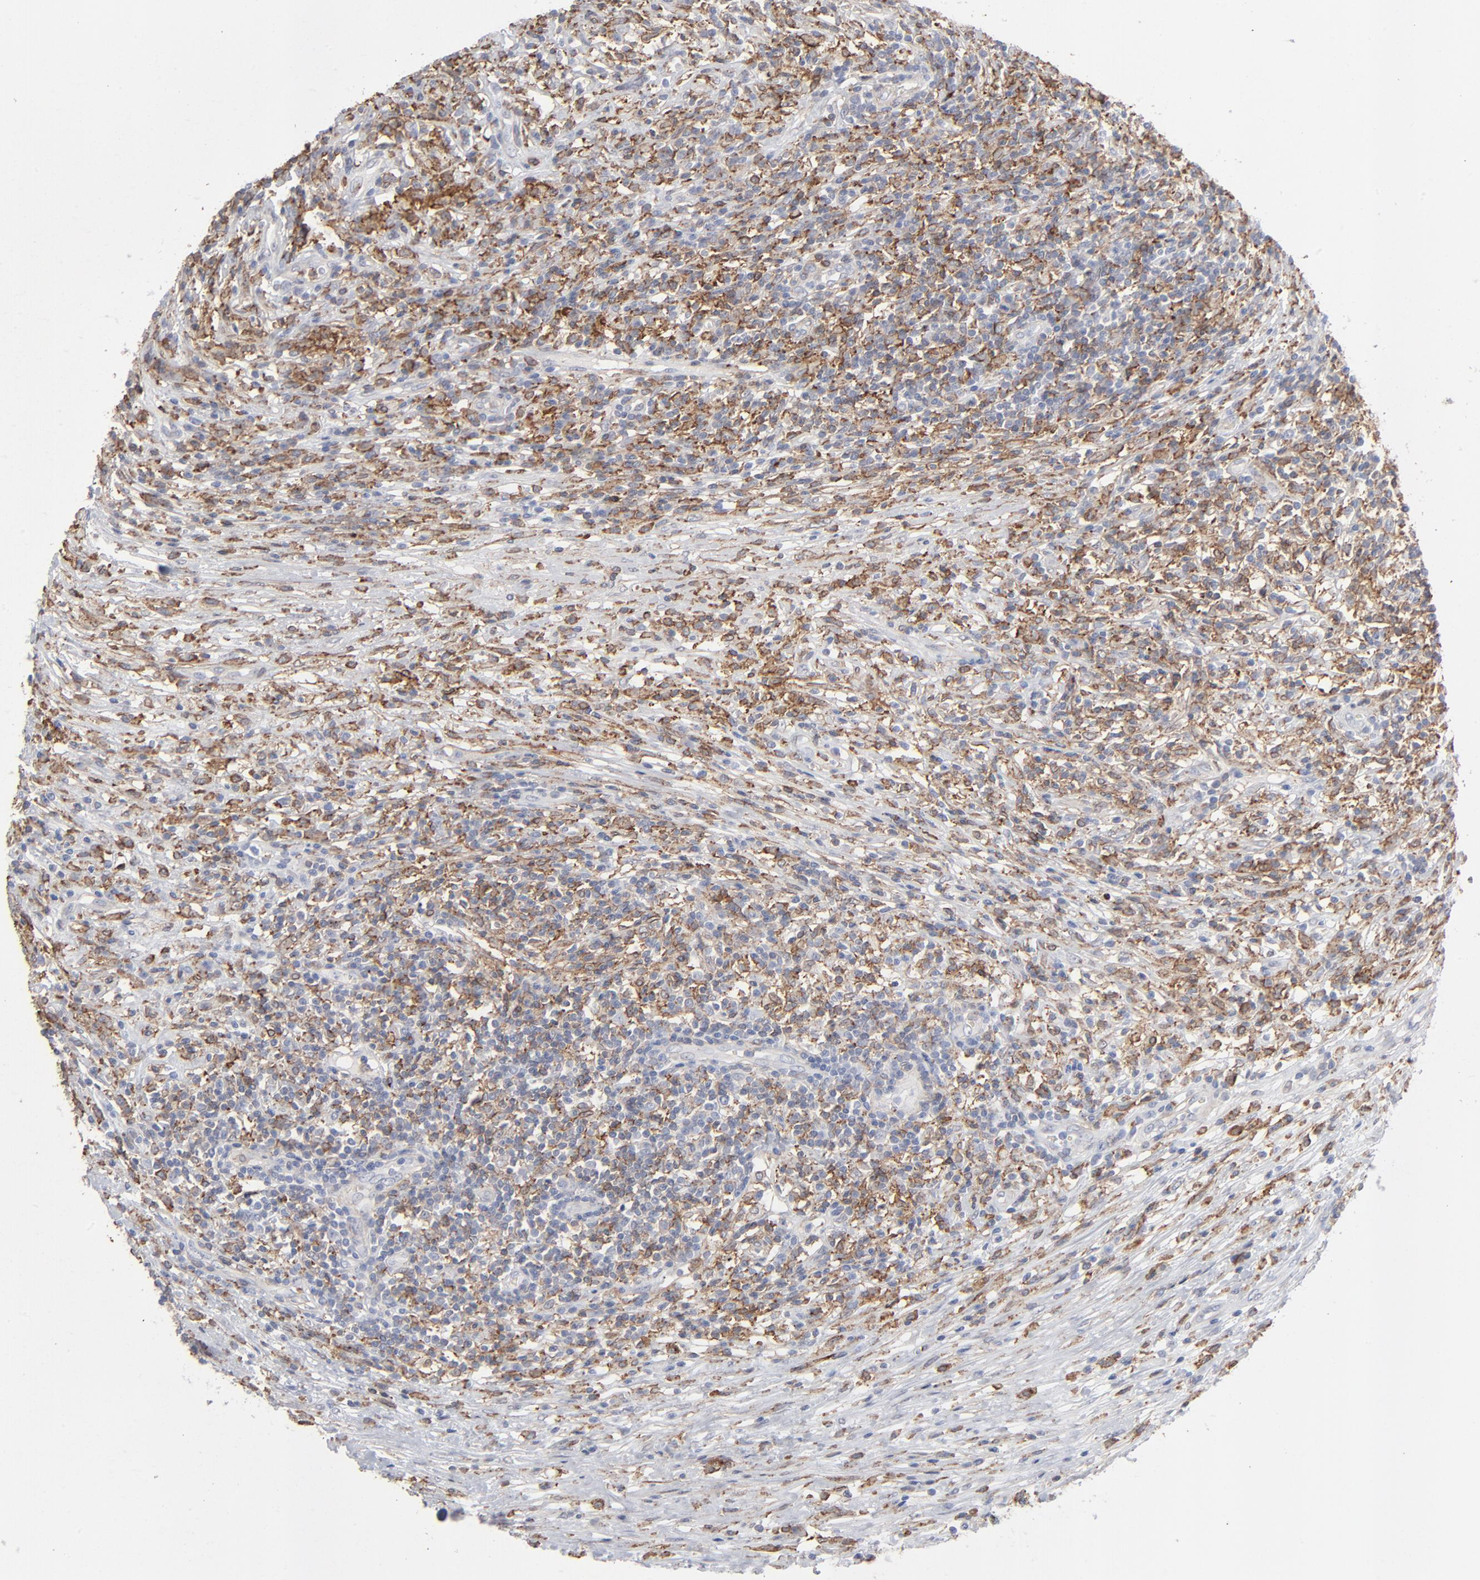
{"staining": {"intensity": "moderate", "quantity": "25%-75%", "location": "cytoplasmic/membranous"}, "tissue": "lymphoma", "cell_type": "Tumor cells", "image_type": "cancer", "snomed": [{"axis": "morphology", "description": "Malignant lymphoma, non-Hodgkin's type, High grade"}, {"axis": "topography", "description": "Lymph node"}], "caption": "Brown immunohistochemical staining in lymphoma exhibits moderate cytoplasmic/membranous expression in about 25%-75% of tumor cells.", "gene": "ANXA5", "patient": {"sex": "female", "age": 84}}